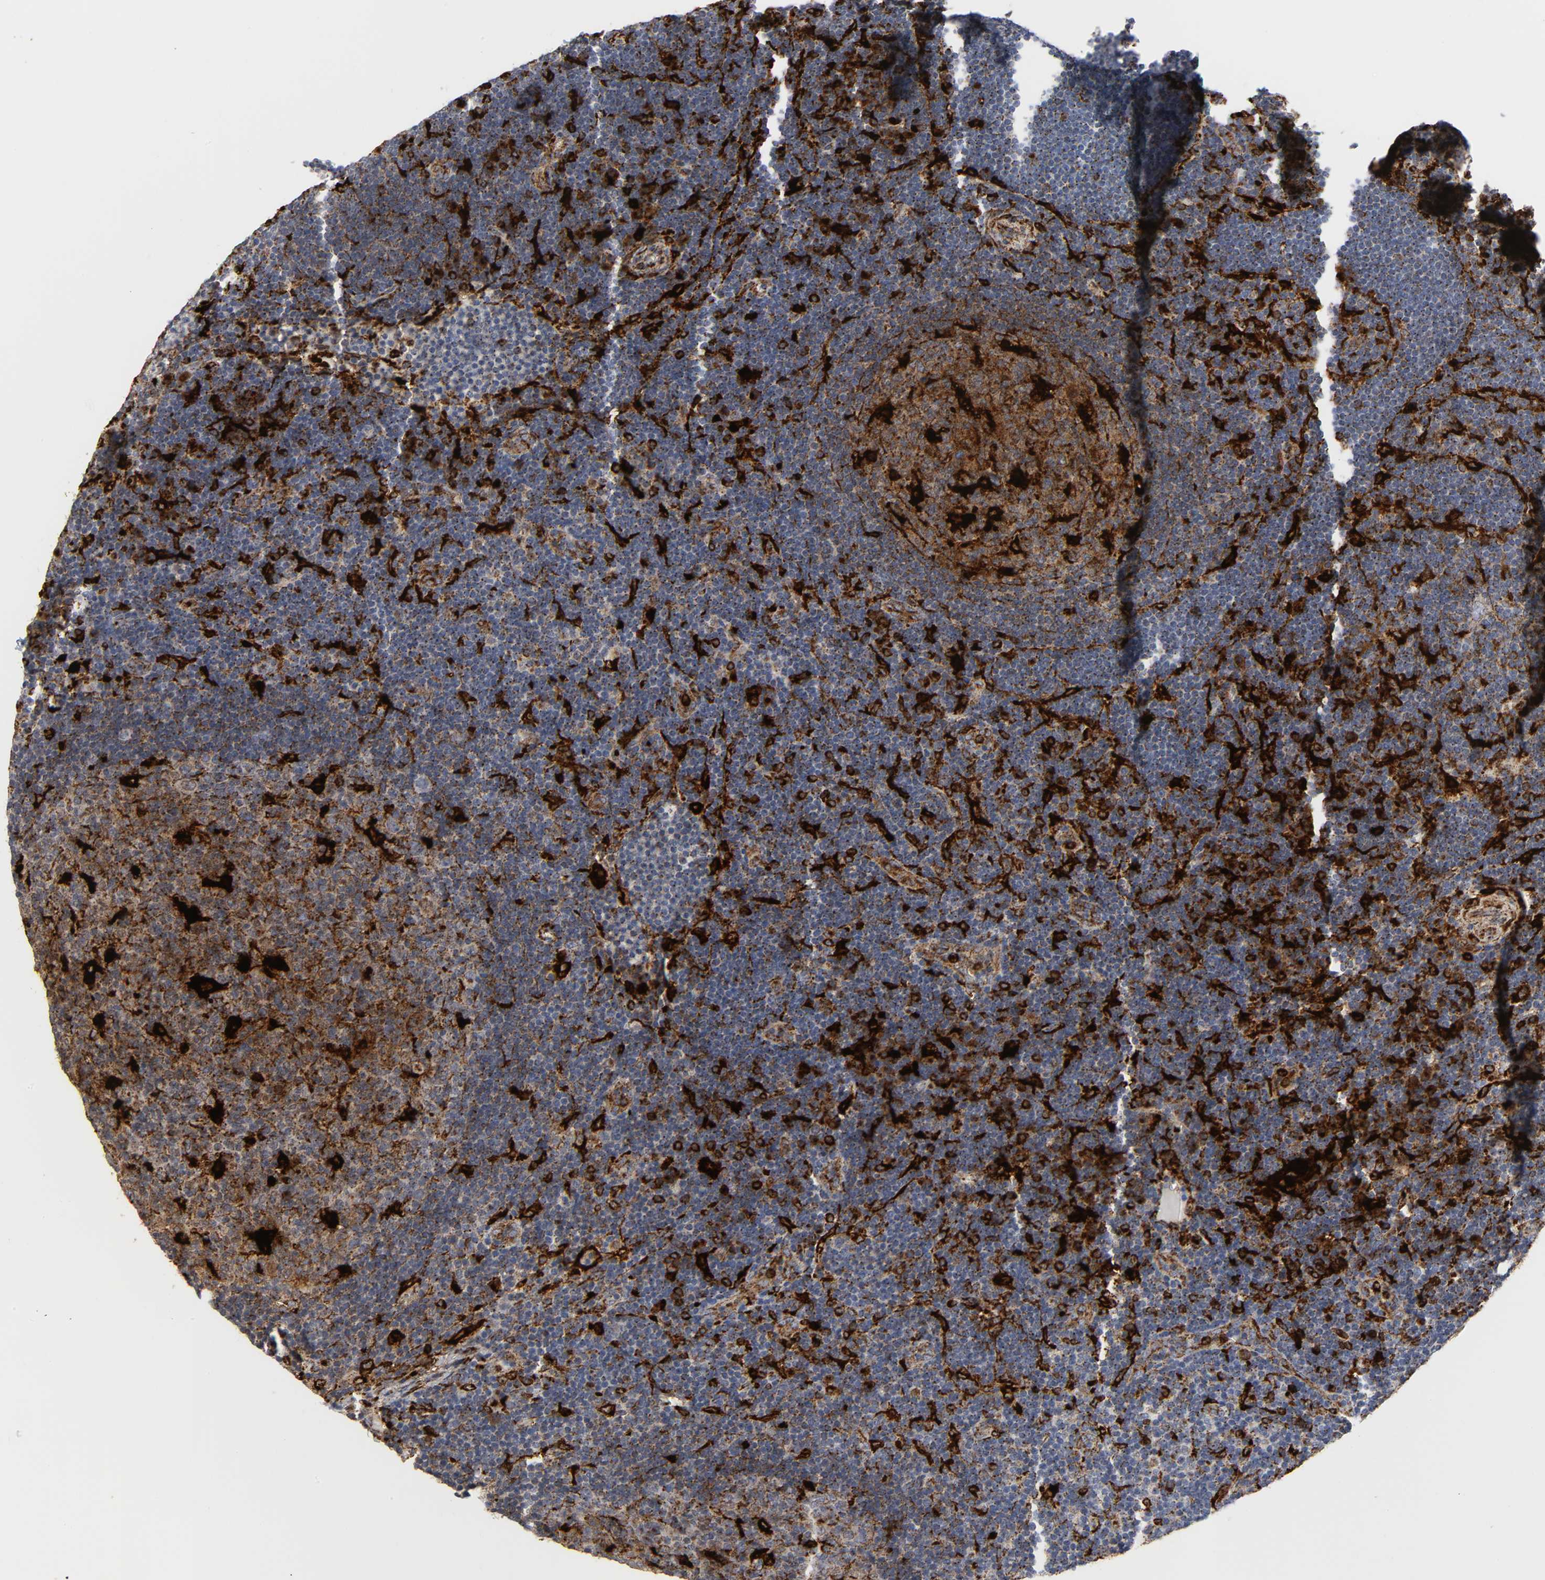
{"staining": {"intensity": "strong", "quantity": "25%-75%", "location": "cytoplasmic/membranous"}, "tissue": "lymph node", "cell_type": "Germinal center cells", "image_type": "normal", "snomed": [{"axis": "morphology", "description": "Normal tissue, NOS"}, {"axis": "morphology", "description": "Squamous cell carcinoma, metastatic, NOS"}, {"axis": "topography", "description": "Lymph node"}], "caption": "Strong cytoplasmic/membranous staining is seen in approximately 25%-75% of germinal center cells in normal lymph node. (Stains: DAB (3,3'-diaminobenzidine) in brown, nuclei in blue, Microscopy: brightfield microscopy at high magnification).", "gene": "PSAP", "patient": {"sex": "female", "age": 53}}